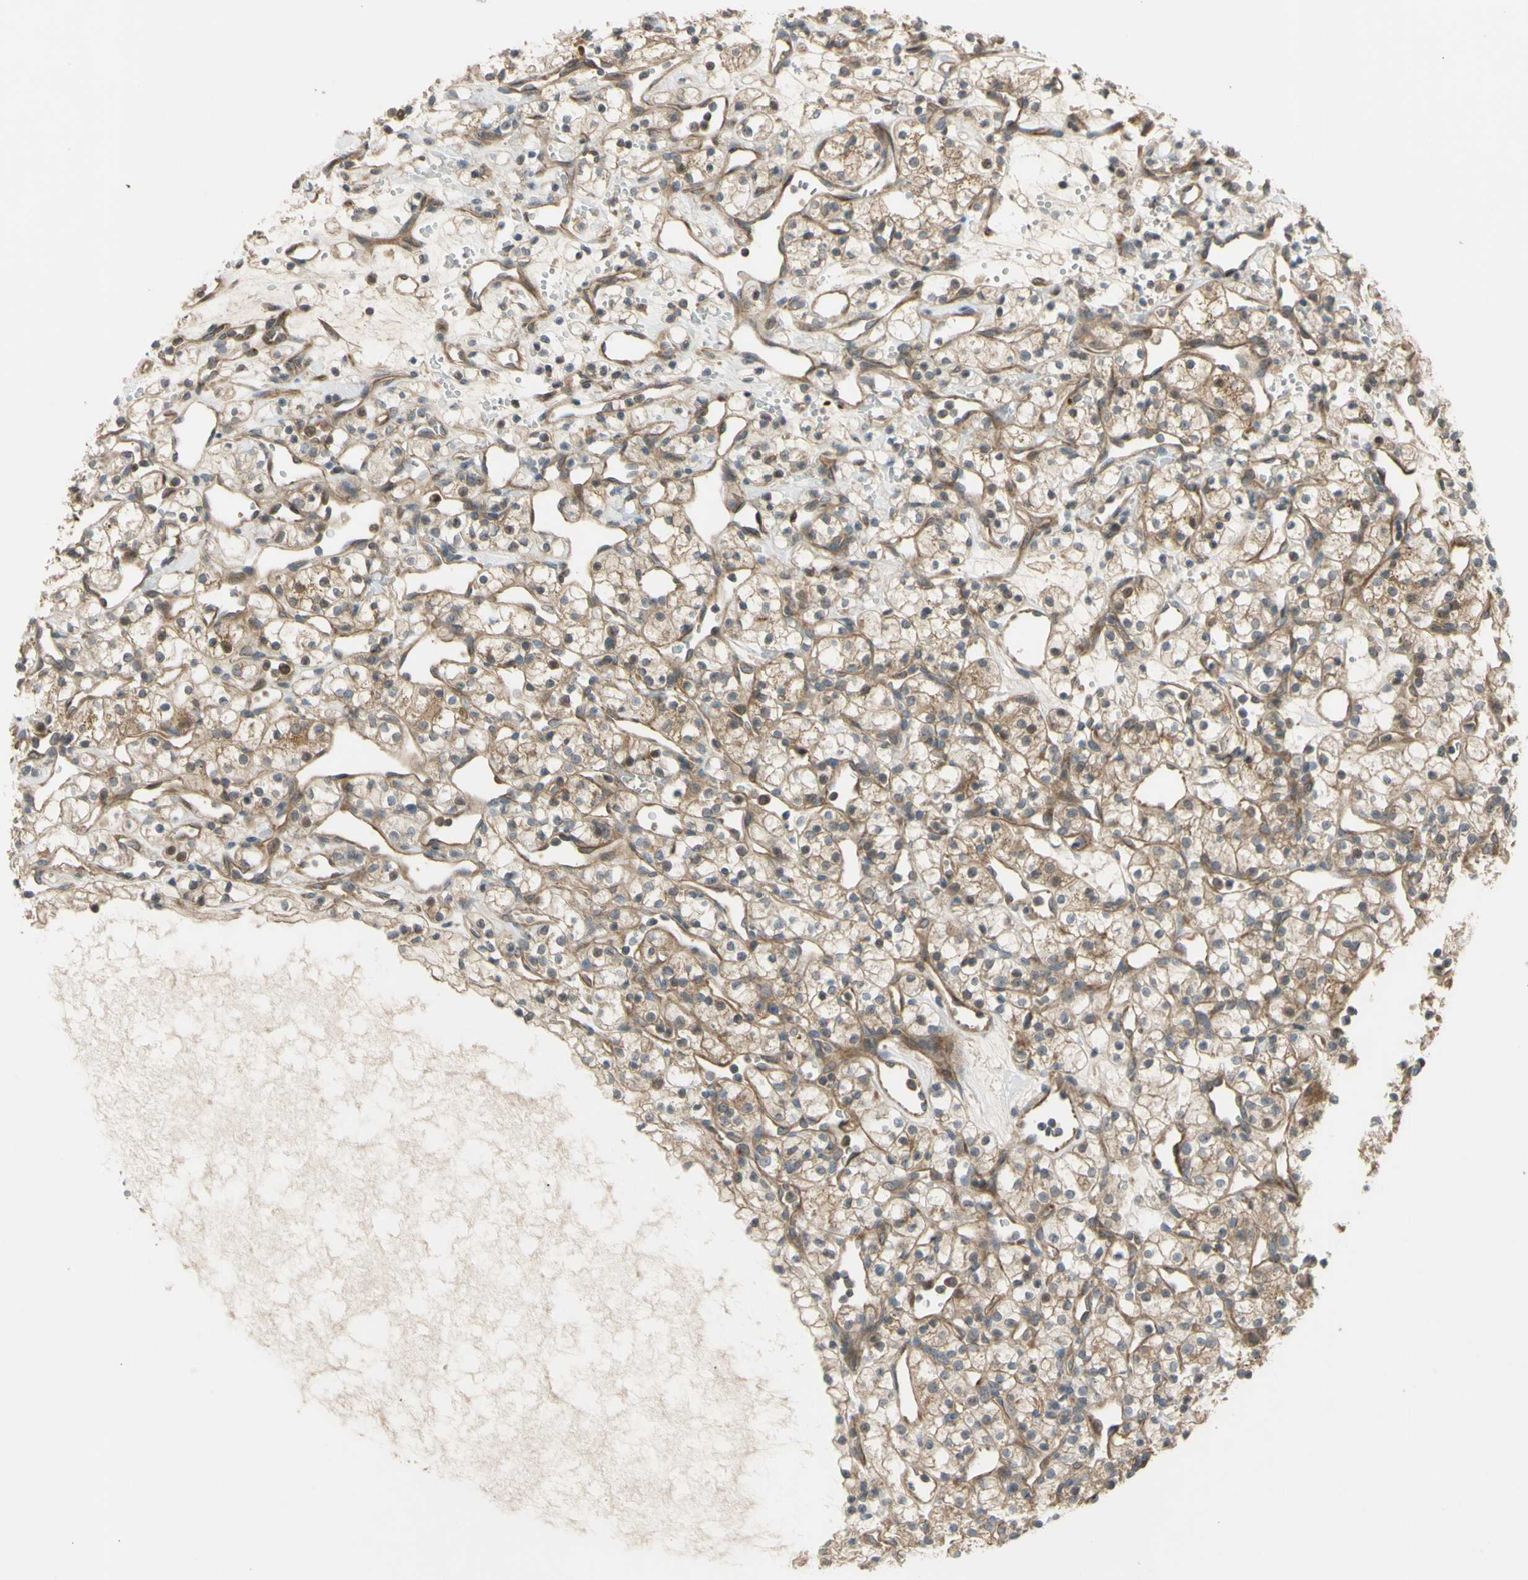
{"staining": {"intensity": "moderate", "quantity": ">75%", "location": "cytoplasmic/membranous"}, "tissue": "renal cancer", "cell_type": "Tumor cells", "image_type": "cancer", "snomed": [{"axis": "morphology", "description": "Adenocarcinoma, NOS"}, {"axis": "topography", "description": "Kidney"}], "caption": "Moderate cytoplasmic/membranous expression for a protein is appreciated in approximately >75% of tumor cells of renal adenocarcinoma using immunohistochemistry.", "gene": "FLII", "patient": {"sex": "female", "age": 60}}